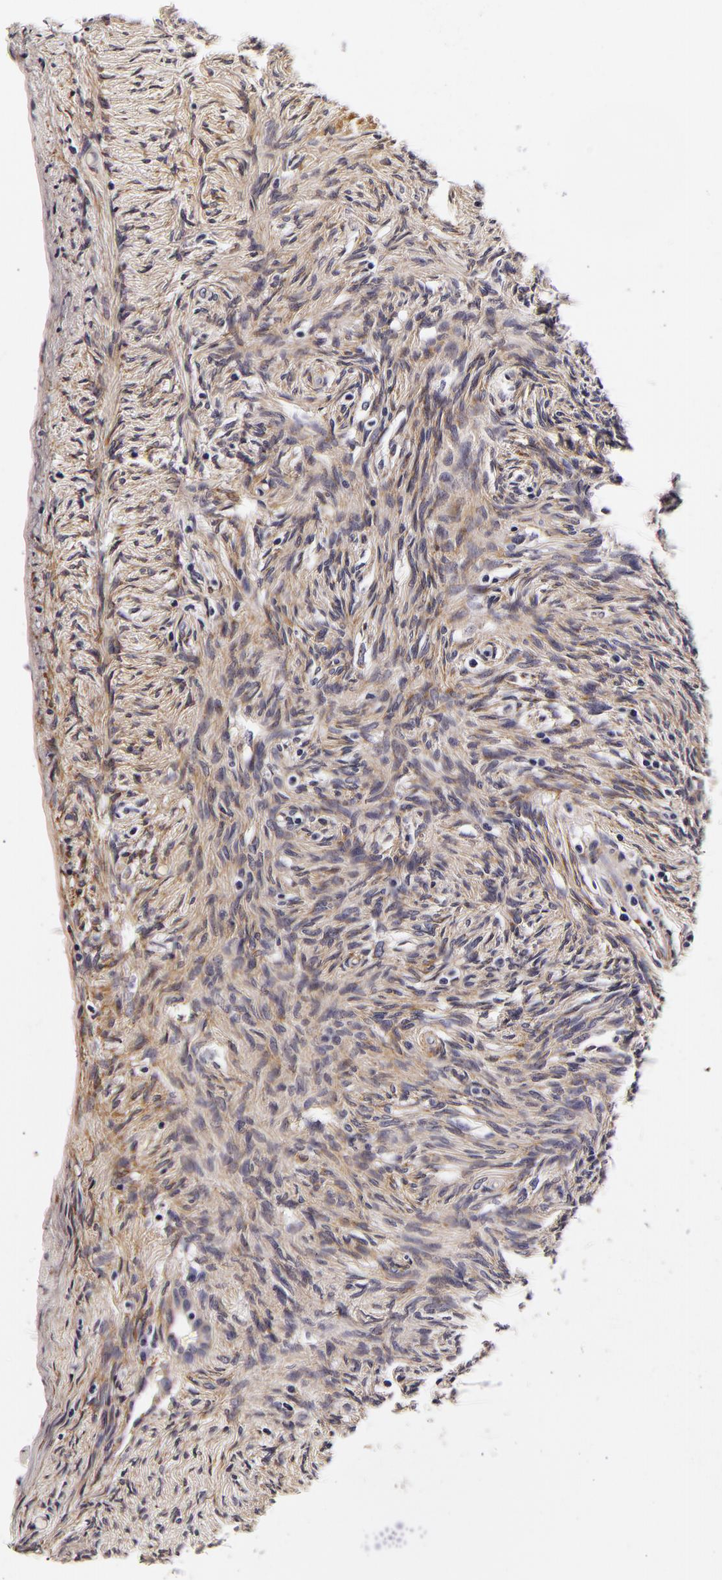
{"staining": {"intensity": "moderate", "quantity": "<25%", "location": "cytoplasmic/membranous"}, "tissue": "ovary", "cell_type": "Ovarian stroma cells", "image_type": "normal", "snomed": [{"axis": "morphology", "description": "Normal tissue, NOS"}, {"axis": "topography", "description": "Ovary"}], "caption": "Immunohistochemistry (IHC) of unremarkable human ovary displays low levels of moderate cytoplasmic/membranous staining in approximately <25% of ovarian stroma cells.", "gene": "LGALS3BP", "patient": {"sex": "female", "age": 53}}